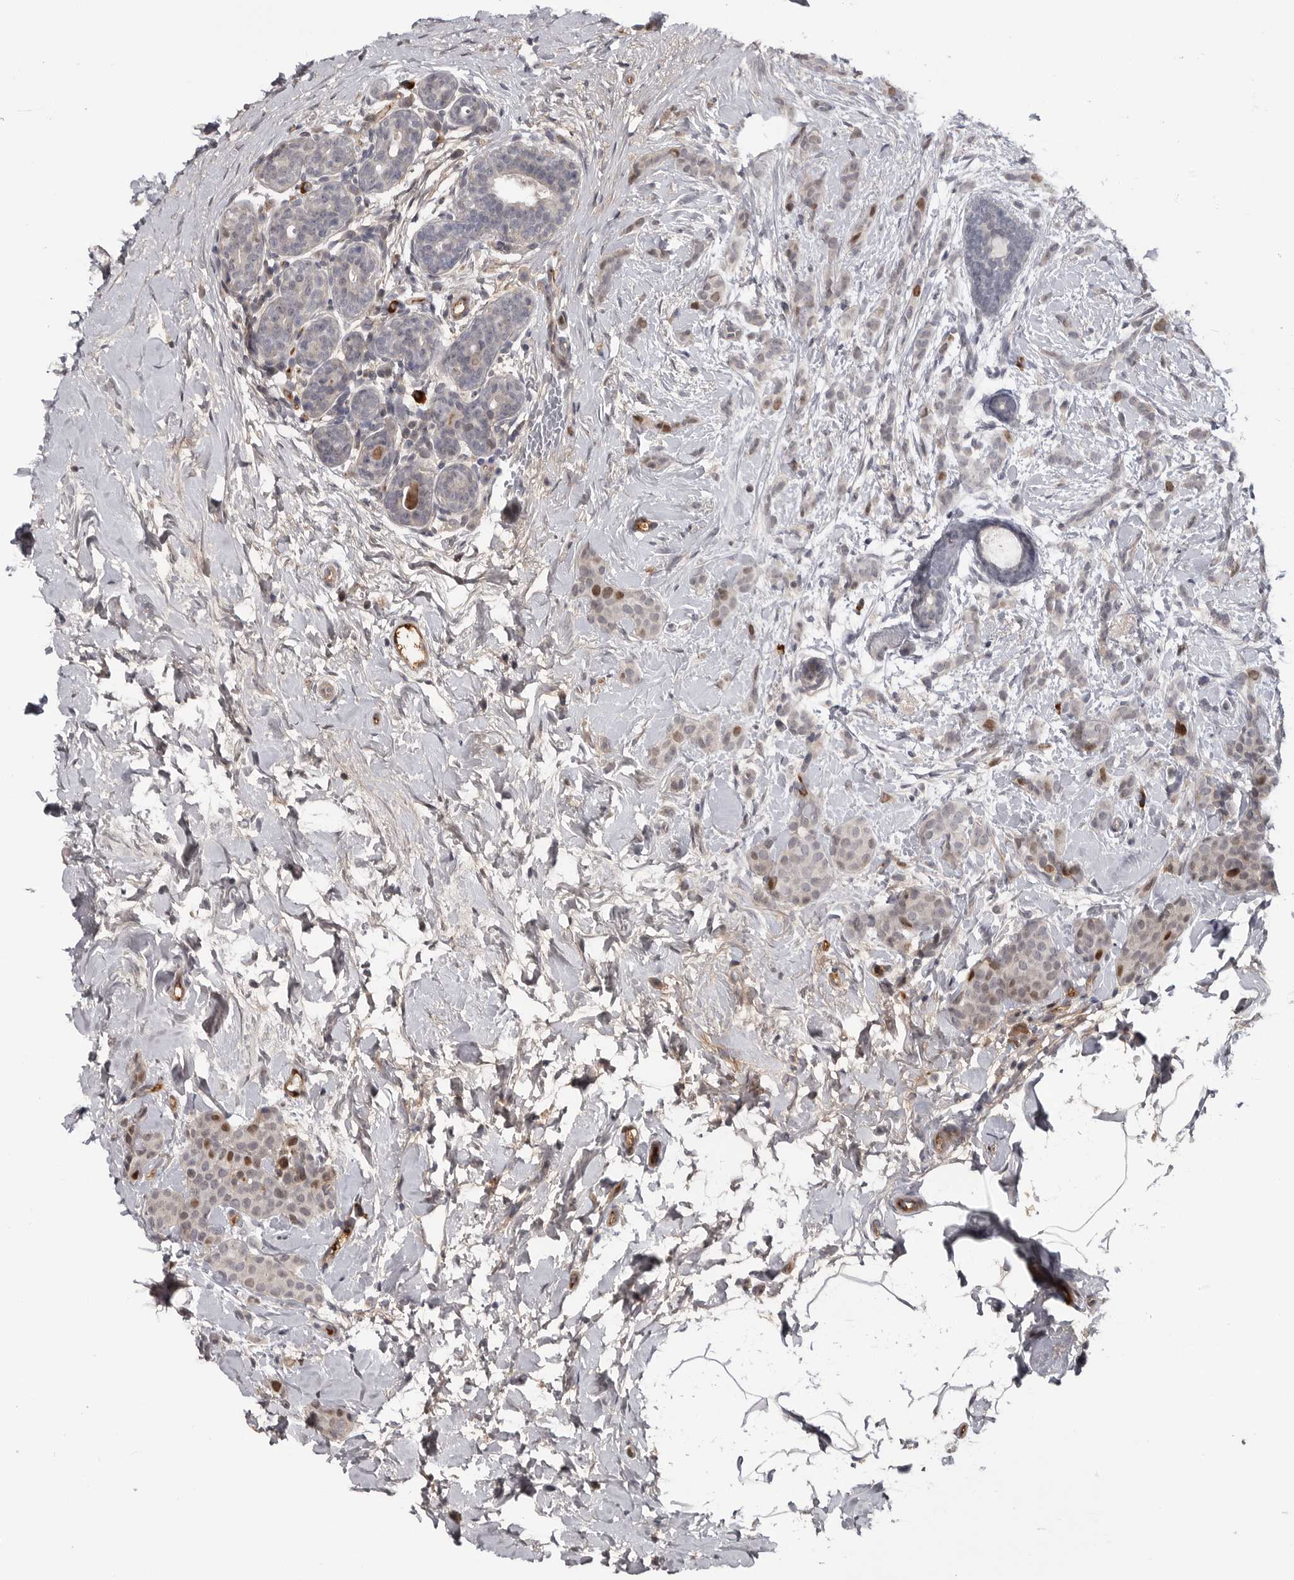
{"staining": {"intensity": "moderate", "quantity": "<25%", "location": "nuclear"}, "tissue": "breast cancer", "cell_type": "Tumor cells", "image_type": "cancer", "snomed": [{"axis": "morphology", "description": "Lobular carcinoma, in situ"}, {"axis": "morphology", "description": "Lobular carcinoma"}, {"axis": "topography", "description": "Breast"}], "caption": "About <25% of tumor cells in human breast cancer (lobular carcinoma) exhibit moderate nuclear protein staining as visualized by brown immunohistochemical staining.", "gene": "ZNF277", "patient": {"sex": "female", "age": 41}}